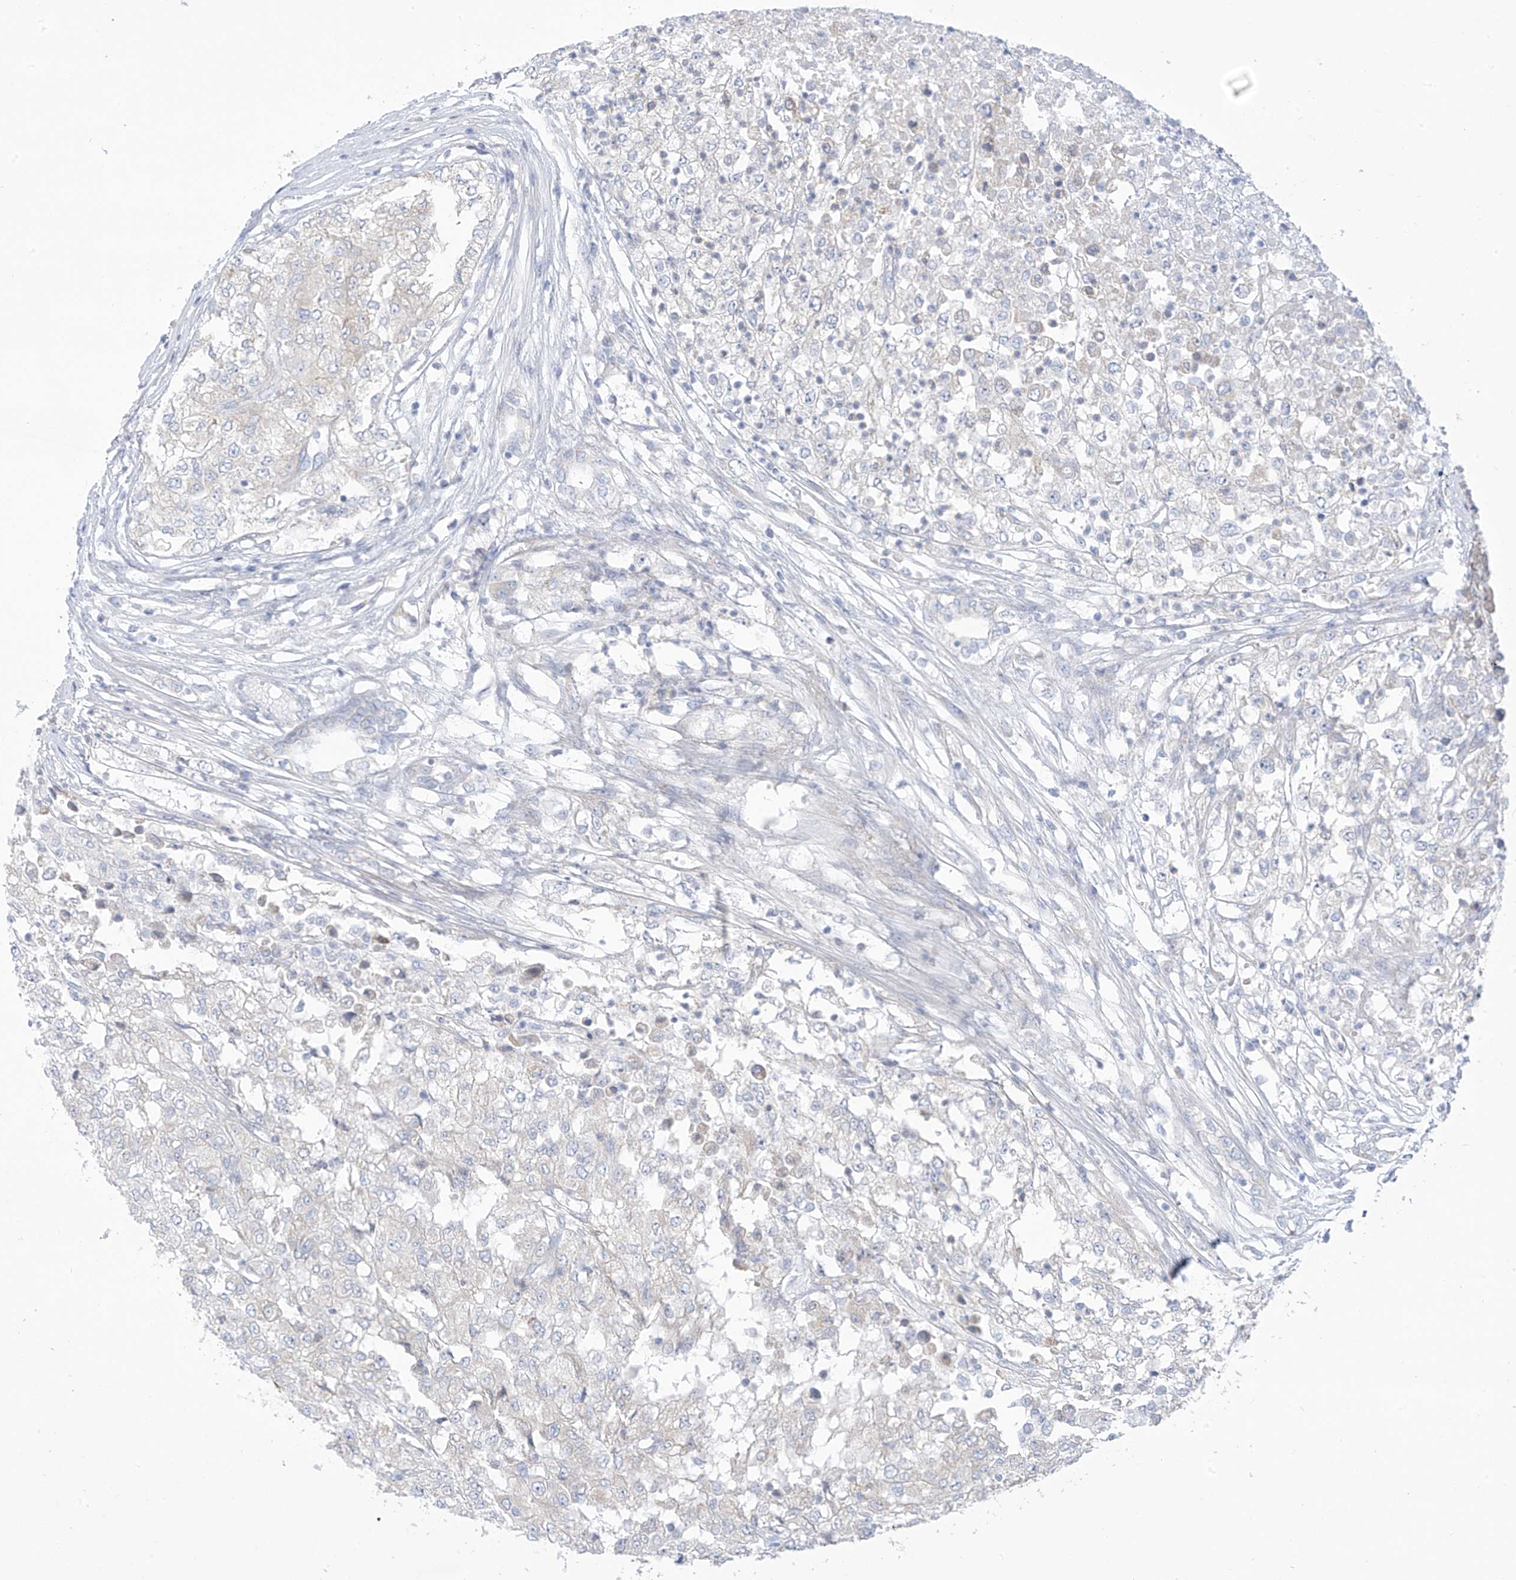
{"staining": {"intensity": "negative", "quantity": "none", "location": "none"}, "tissue": "renal cancer", "cell_type": "Tumor cells", "image_type": "cancer", "snomed": [{"axis": "morphology", "description": "Adenocarcinoma, NOS"}, {"axis": "topography", "description": "Kidney"}], "caption": "Immunohistochemistry micrograph of renal cancer stained for a protein (brown), which displays no positivity in tumor cells.", "gene": "TRMT2B", "patient": {"sex": "female", "age": 54}}